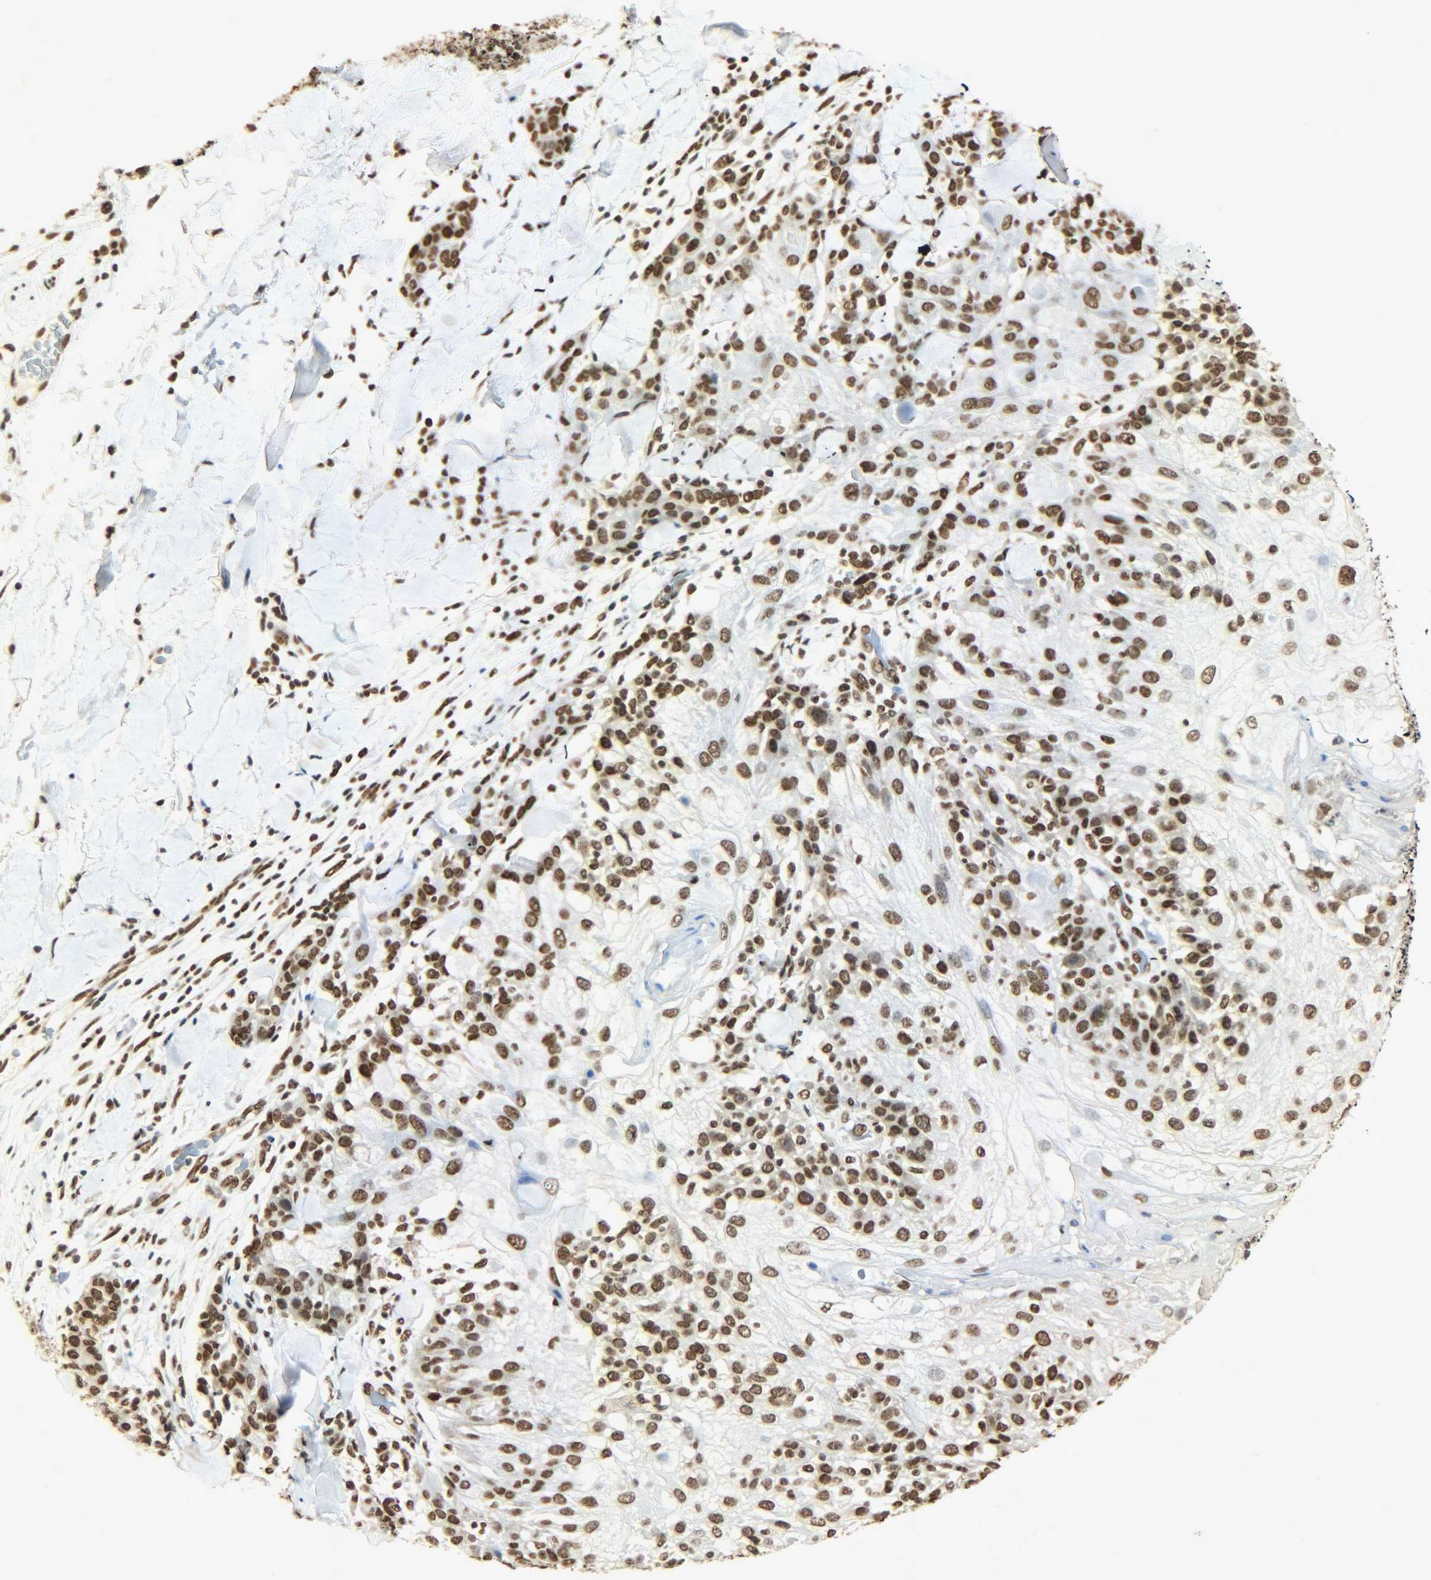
{"staining": {"intensity": "strong", "quantity": ">75%", "location": "nuclear"}, "tissue": "skin cancer", "cell_type": "Tumor cells", "image_type": "cancer", "snomed": [{"axis": "morphology", "description": "Normal tissue, NOS"}, {"axis": "morphology", "description": "Squamous cell carcinoma, NOS"}, {"axis": "topography", "description": "Skin"}], "caption": "Immunohistochemistry (IHC) staining of skin cancer, which exhibits high levels of strong nuclear expression in about >75% of tumor cells indicating strong nuclear protein staining. The staining was performed using DAB (brown) for protein detection and nuclei were counterstained in hematoxylin (blue).", "gene": "KHDRBS1", "patient": {"sex": "female", "age": 83}}